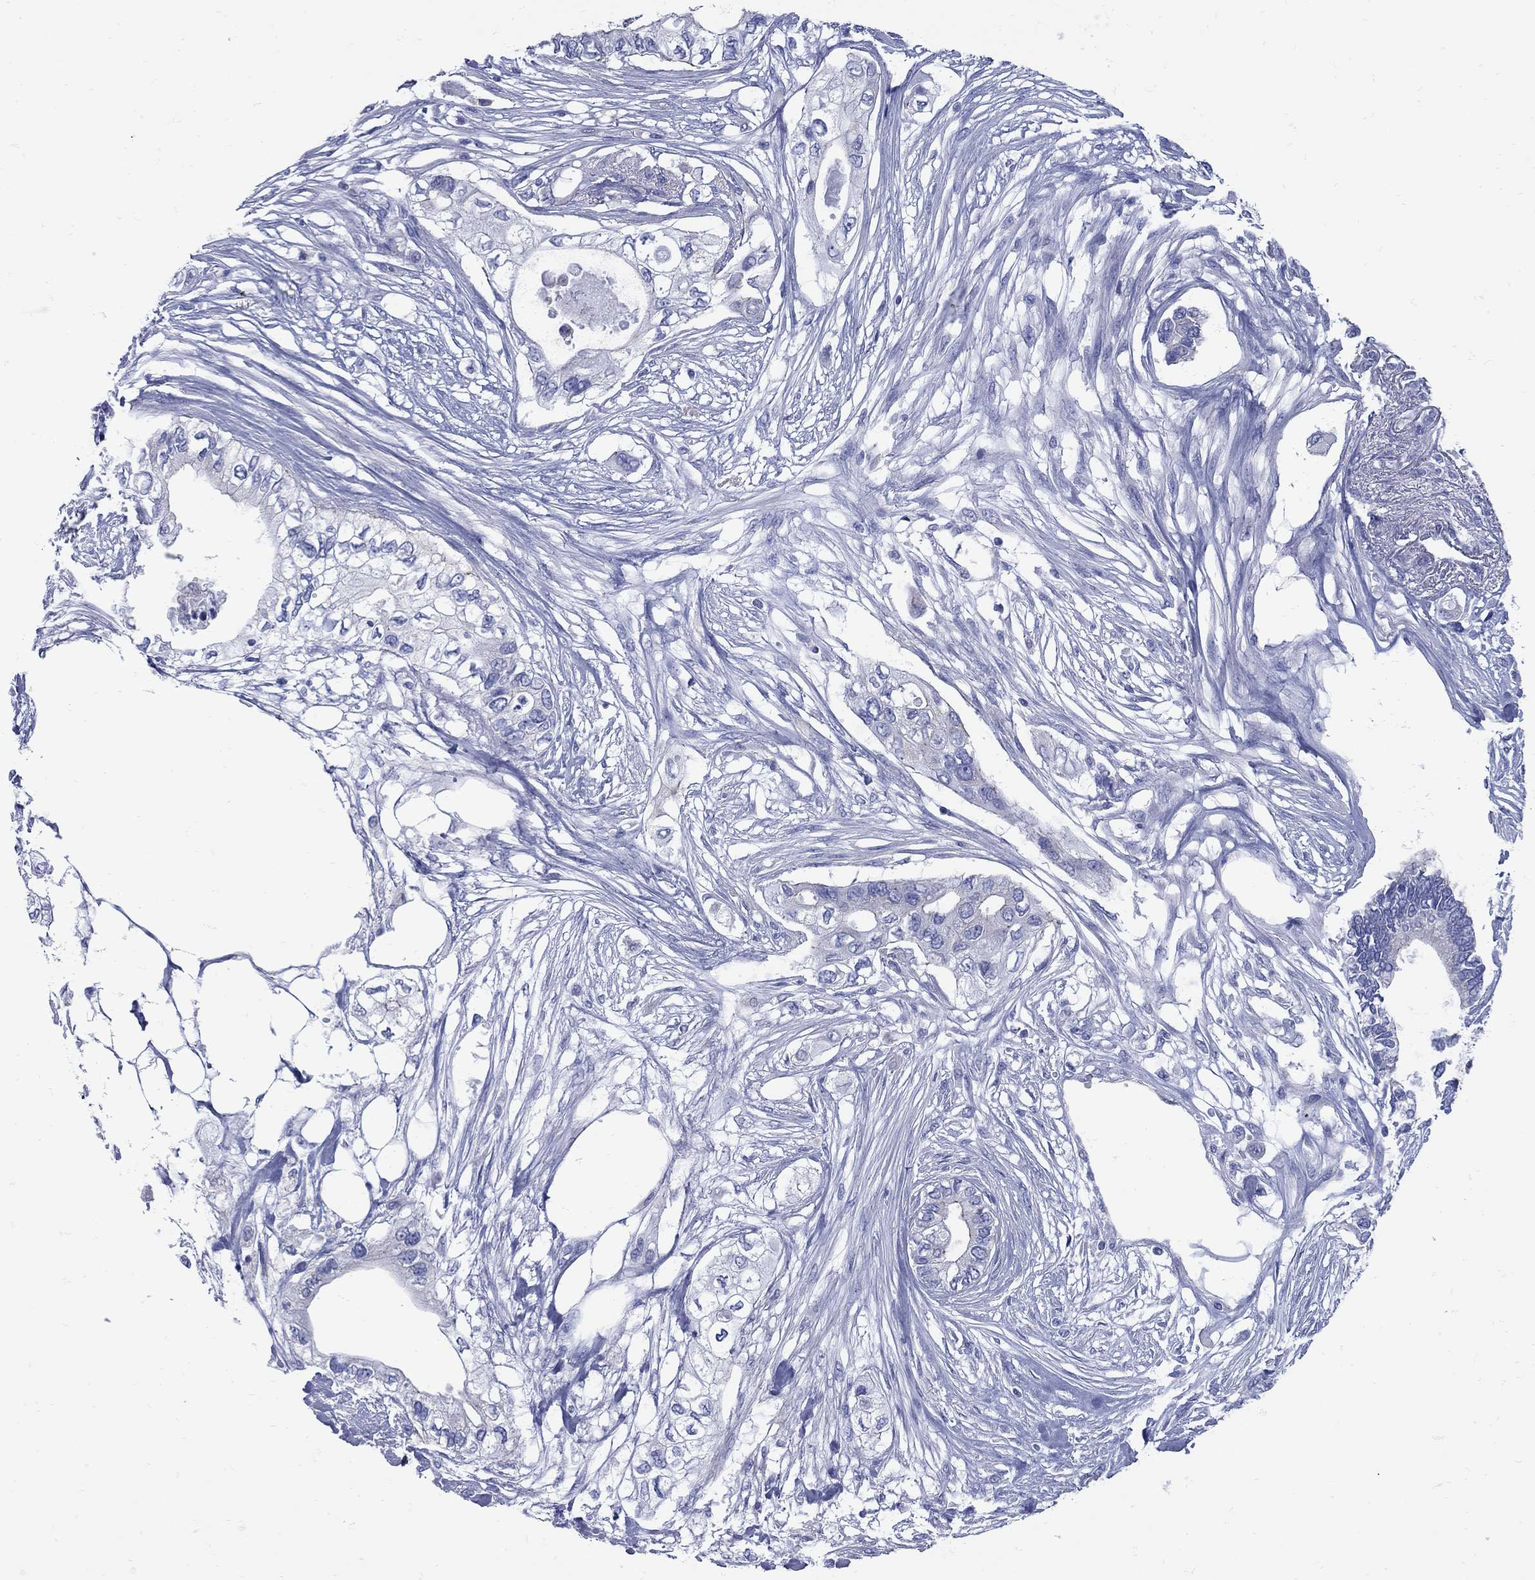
{"staining": {"intensity": "negative", "quantity": "none", "location": "none"}, "tissue": "pancreatic cancer", "cell_type": "Tumor cells", "image_type": "cancer", "snomed": [{"axis": "morphology", "description": "Adenocarcinoma, NOS"}, {"axis": "topography", "description": "Pancreas"}], "caption": "The immunohistochemistry (IHC) histopathology image has no significant staining in tumor cells of pancreatic cancer tissue. (DAB immunohistochemistry, high magnification).", "gene": "PDZD3", "patient": {"sex": "female", "age": 63}}